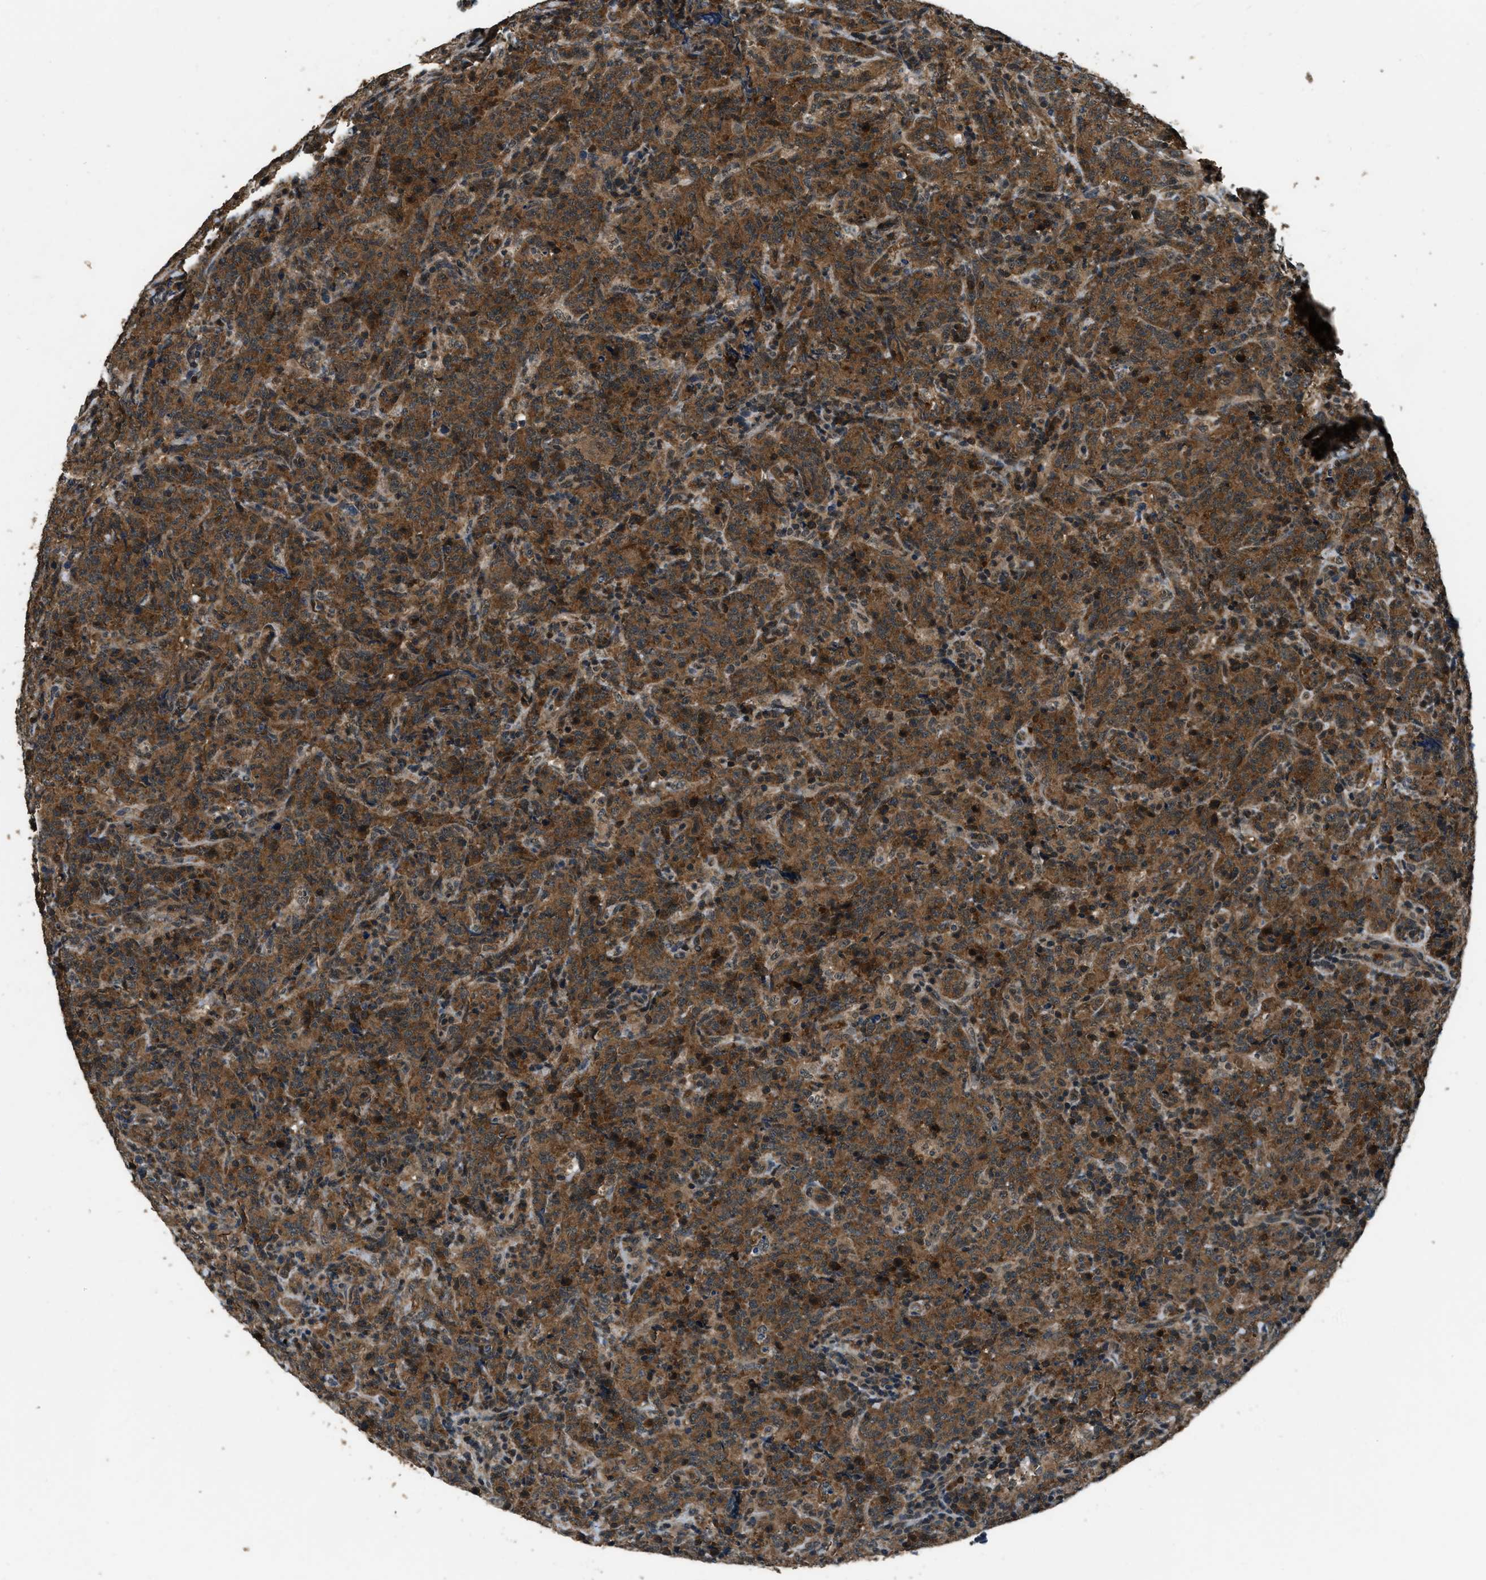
{"staining": {"intensity": "moderate", "quantity": ">75%", "location": "cytoplasmic/membranous"}, "tissue": "lymphoma", "cell_type": "Tumor cells", "image_type": "cancer", "snomed": [{"axis": "morphology", "description": "Malignant lymphoma, non-Hodgkin's type, High grade"}, {"axis": "topography", "description": "Tonsil"}], "caption": "A high-resolution micrograph shows immunohistochemistry (IHC) staining of lymphoma, which shows moderate cytoplasmic/membranous expression in approximately >75% of tumor cells.", "gene": "NUDCD3", "patient": {"sex": "female", "age": 36}}